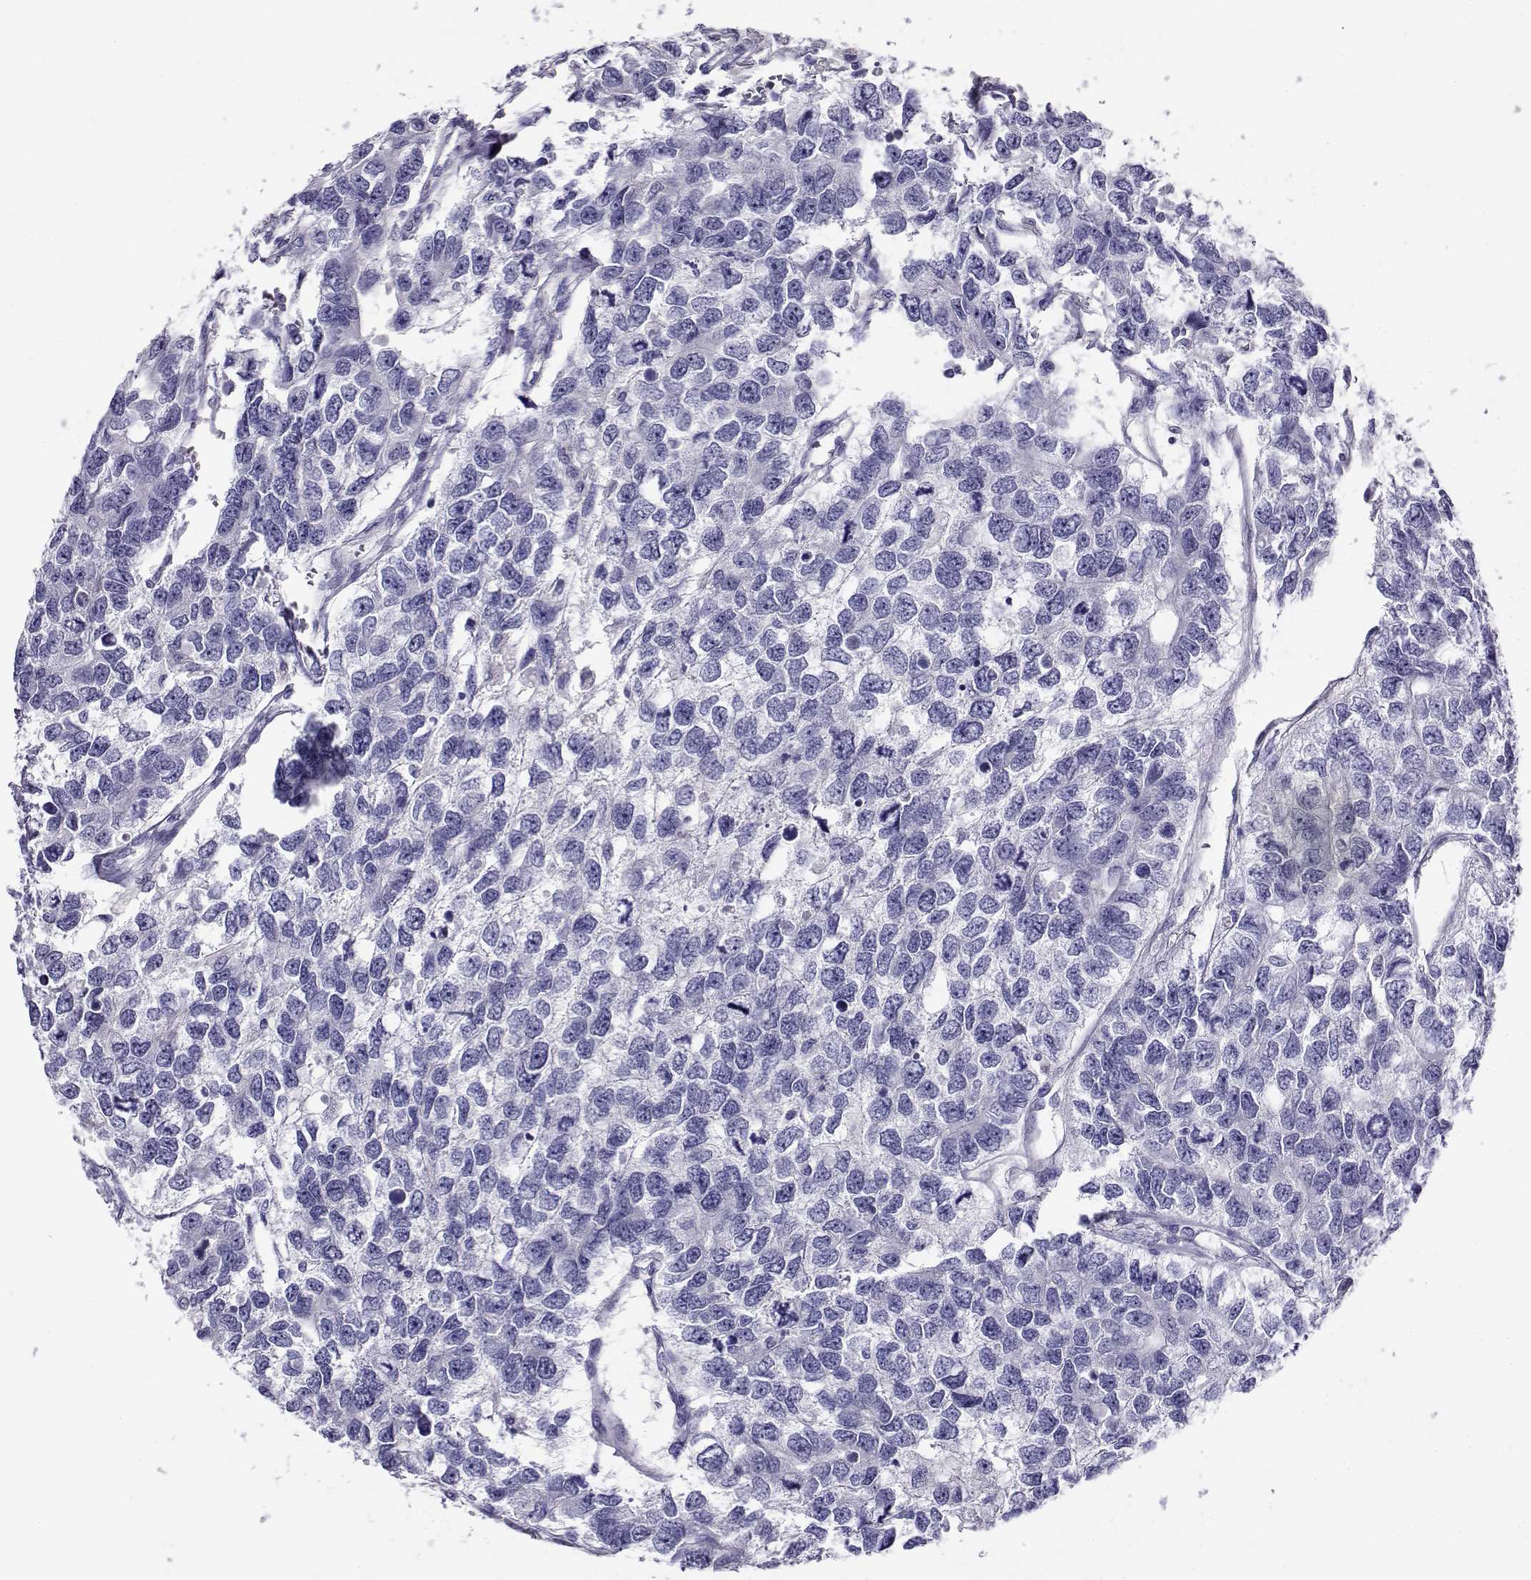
{"staining": {"intensity": "negative", "quantity": "none", "location": "none"}, "tissue": "testis cancer", "cell_type": "Tumor cells", "image_type": "cancer", "snomed": [{"axis": "morphology", "description": "Seminoma, NOS"}, {"axis": "topography", "description": "Testis"}], "caption": "Tumor cells show no significant protein expression in seminoma (testis).", "gene": "CABS1", "patient": {"sex": "male", "age": 52}}